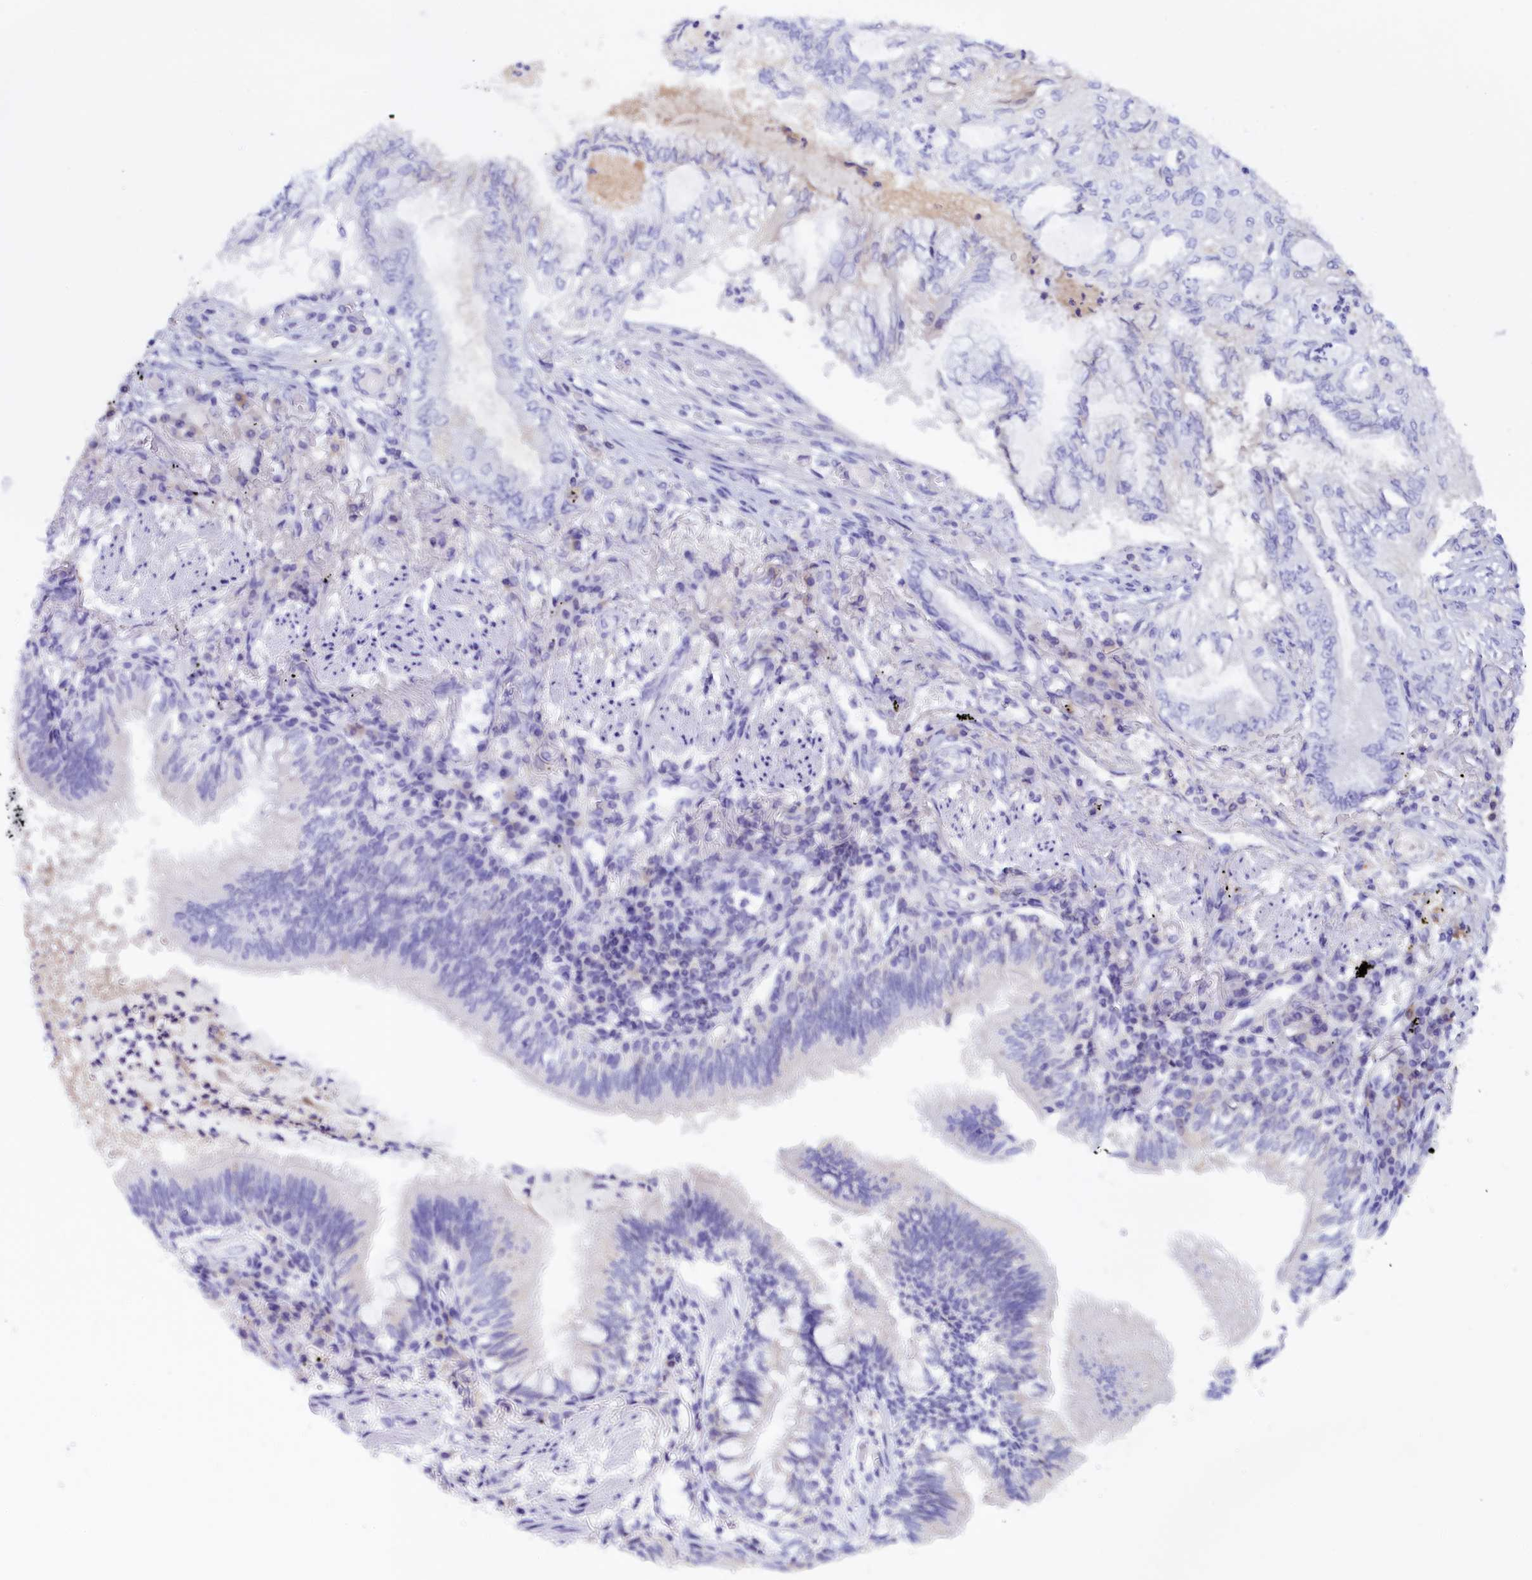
{"staining": {"intensity": "negative", "quantity": "none", "location": "none"}, "tissue": "lung cancer", "cell_type": "Tumor cells", "image_type": "cancer", "snomed": [{"axis": "morphology", "description": "Adenocarcinoma, NOS"}, {"axis": "topography", "description": "Lung"}], "caption": "This is an immunohistochemistry histopathology image of adenocarcinoma (lung). There is no staining in tumor cells.", "gene": "PROK2", "patient": {"sex": "female", "age": 70}}